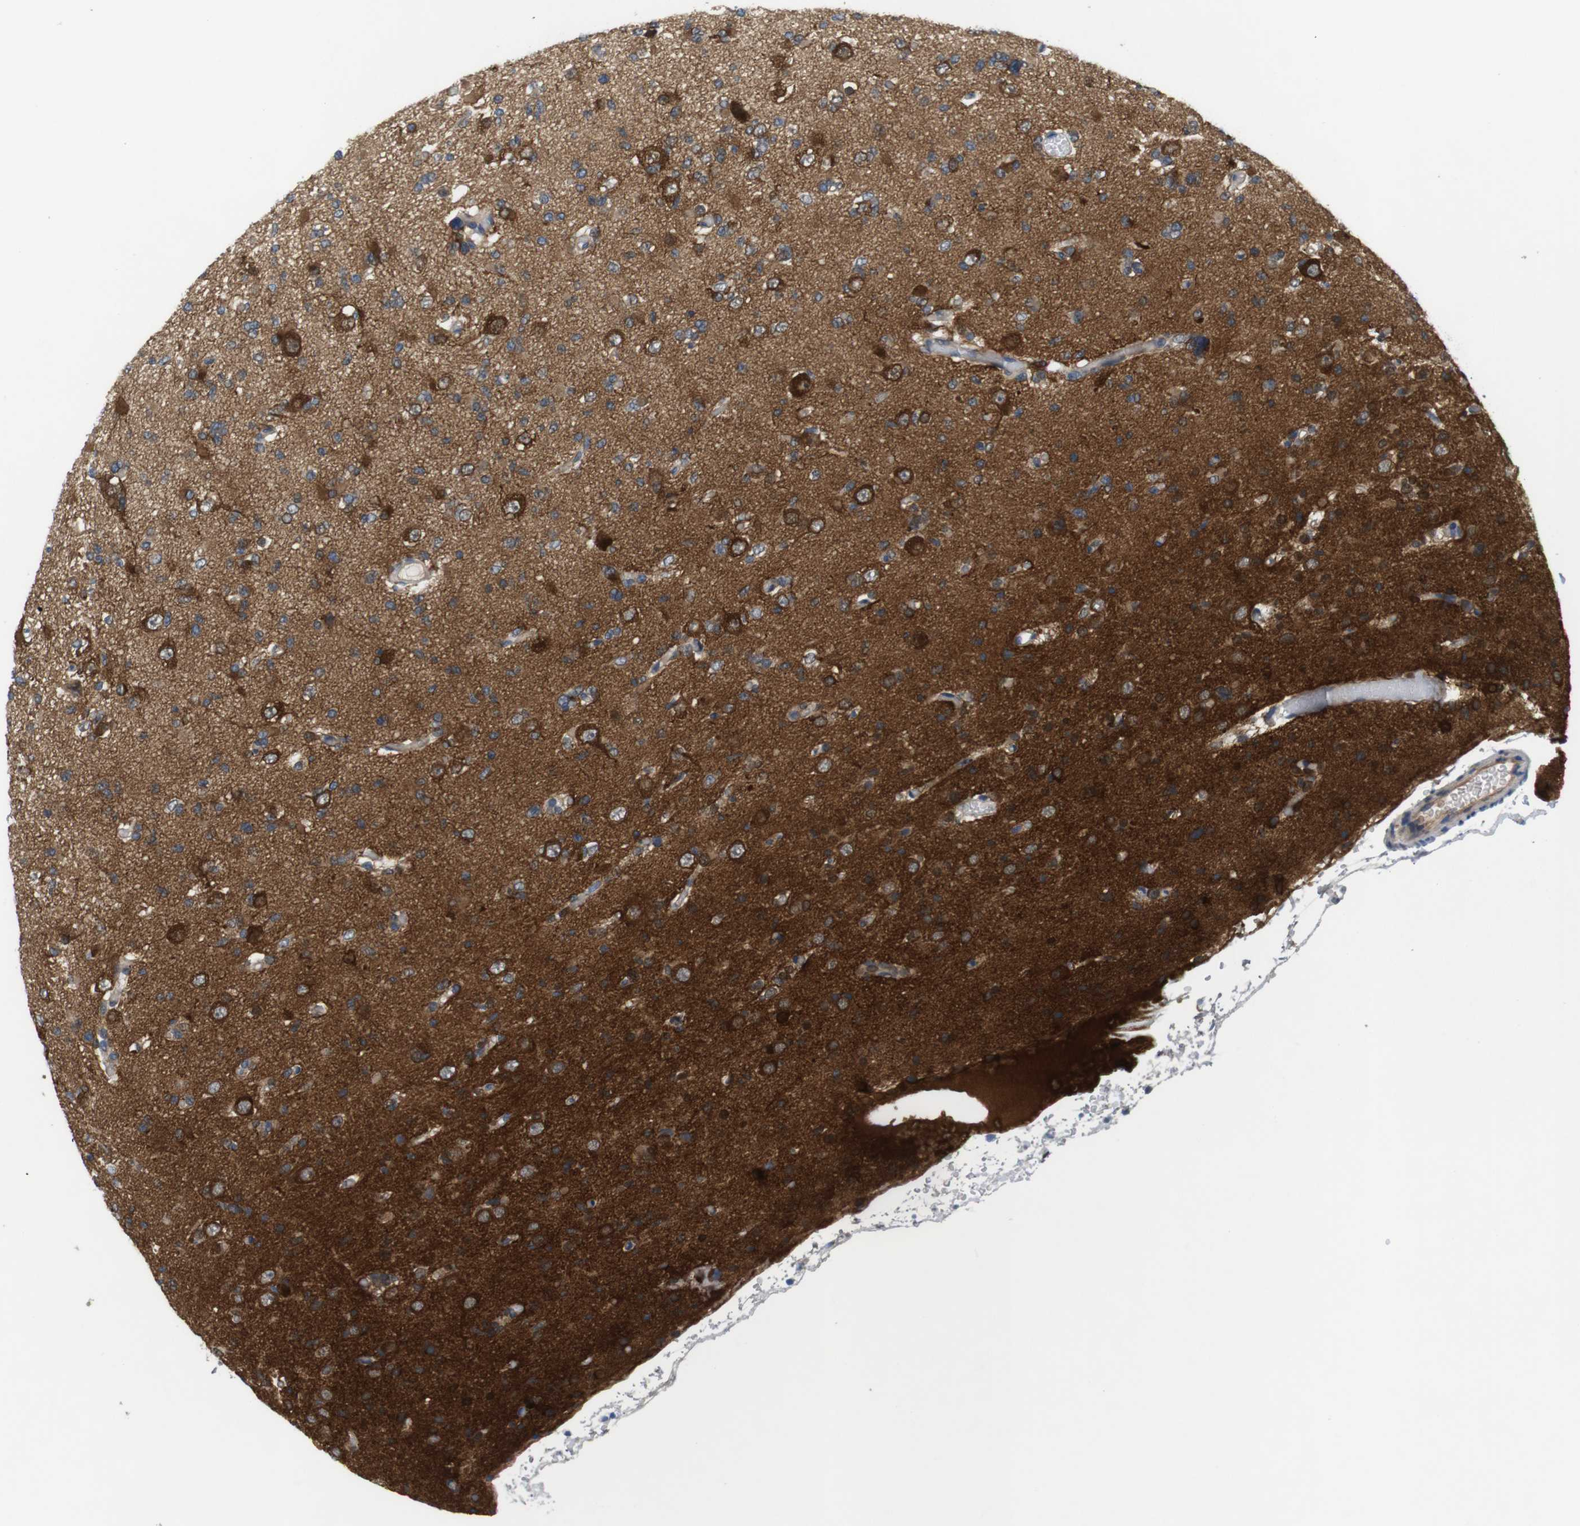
{"staining": {"intensity": "strong", "quantity": "<25%", "location": "cytoplasmic/membranous"}, "tissue": "glioma", "cell_type": "Tumor cells", "image_type": "cancer", "snomed": [{"axis": "morphology", "description": "Glioma, malignant, Low grade"}, {"axis": "topography", "description": "Brain"}], "caption": "Strong cytoplasmic/membranous protein staining is appreciated in approximately <25% of tumor cells in malignant low-grade glioma. The staining is performed using DAB (3,3'-diaminobenzidine) brown chromogen to label protein expression. The nuclei are counter-stained blue using hematoxylin.", "gene": "DCLK1", "patient": {"sex": "female", "age": 22}}